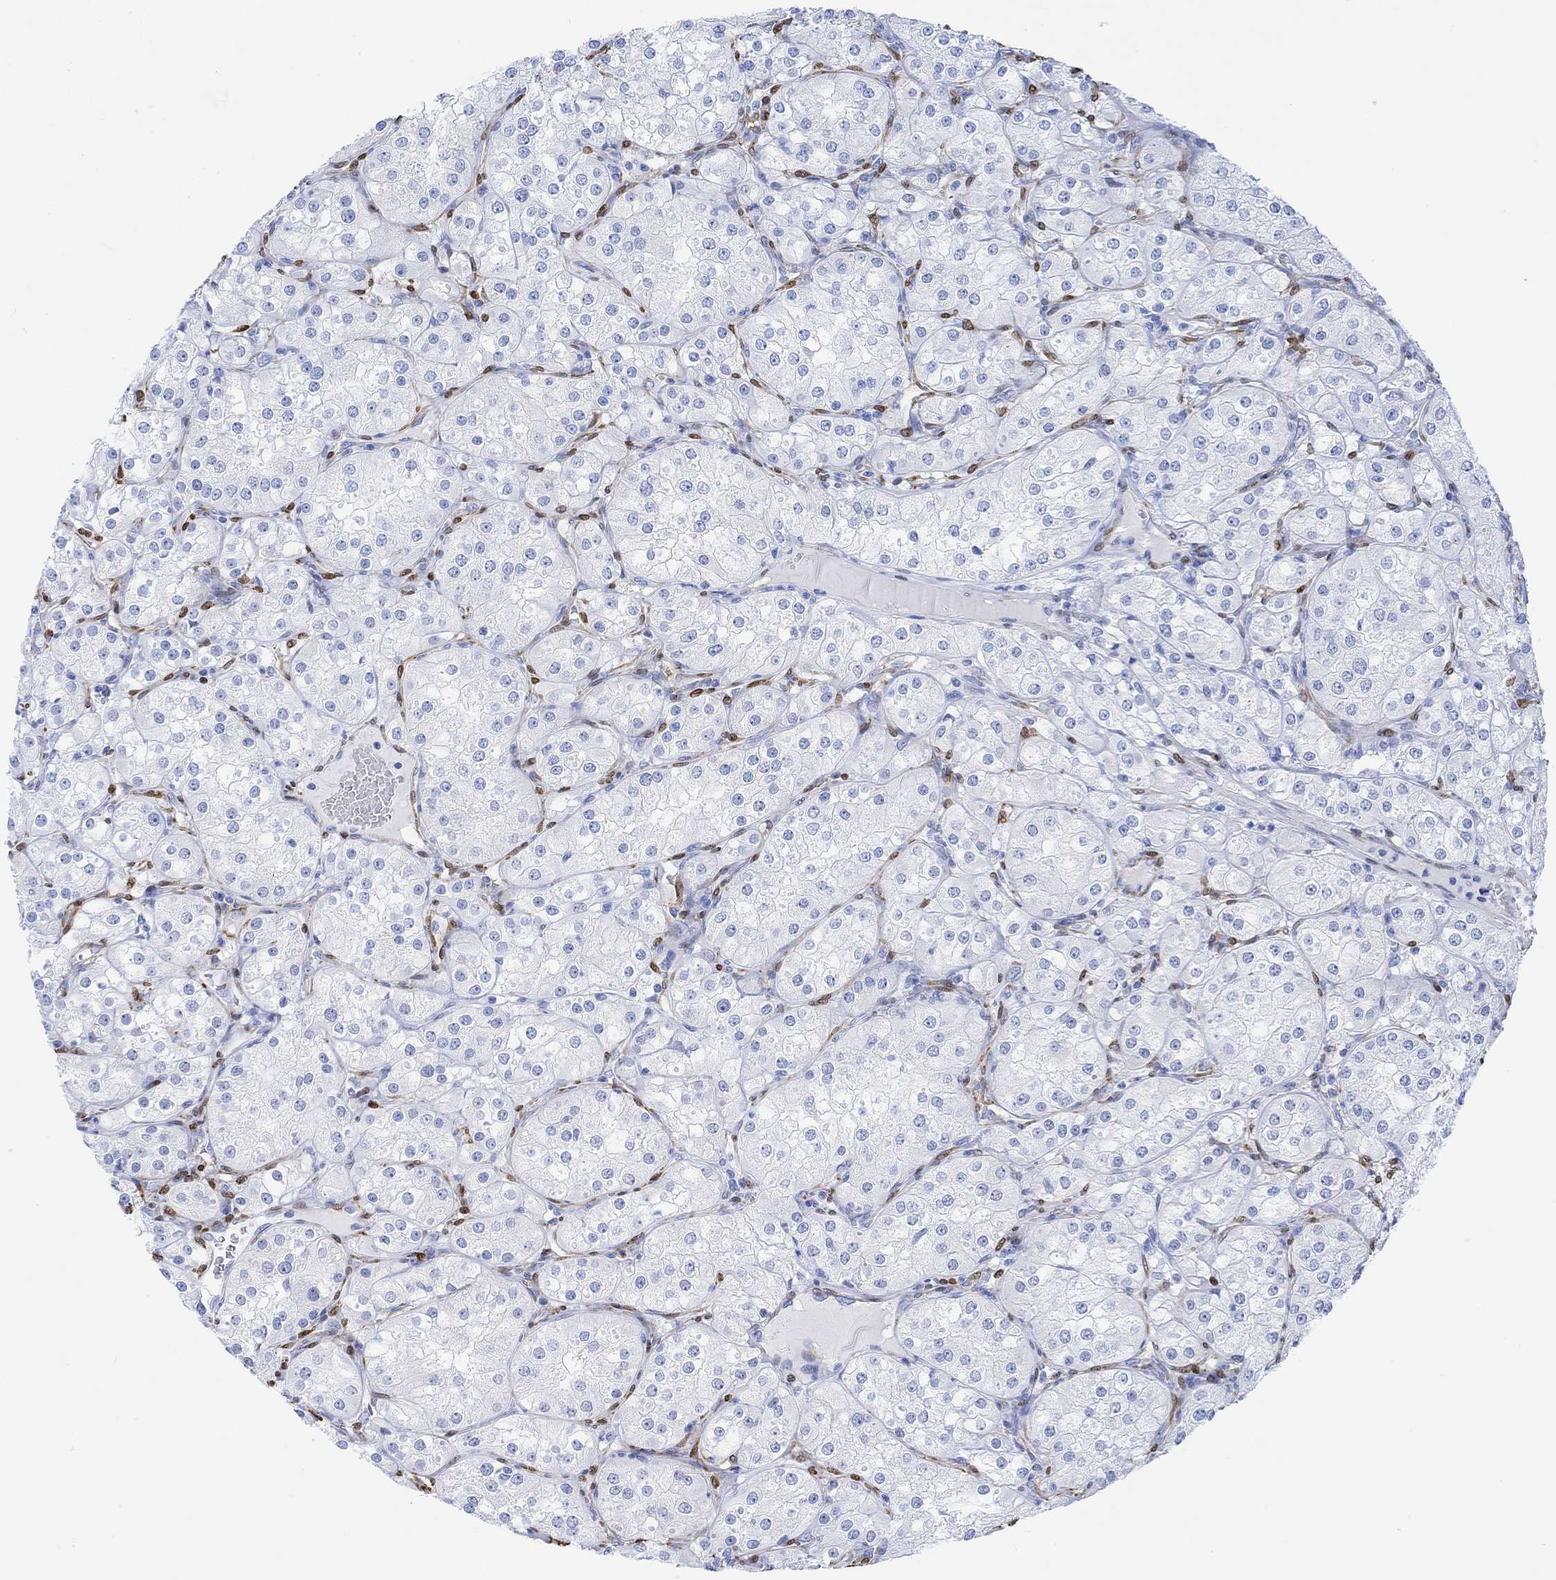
{"staining": {"intensity": "negative", "quantity": "none", "location": "none"}, "tissue": "renal cancer", "cell_type": "Tumor cells", "image_type": "cancer", "snomed": [{"axis": "morphology", "description": "Adenocarcinoma, NOS"}, {"axis": "topography", "description": "Kidney"}], "caption": "The IHC histopathology image has no significant staining in tumor cells of renal cancer tissue. (Brightfield microscopy of DAB (3,3'-diaminobenzidine) immunohistochemistry at high magnification).", "gene": "TPPP3", "patient": {"sex": "male", "age": 77}}